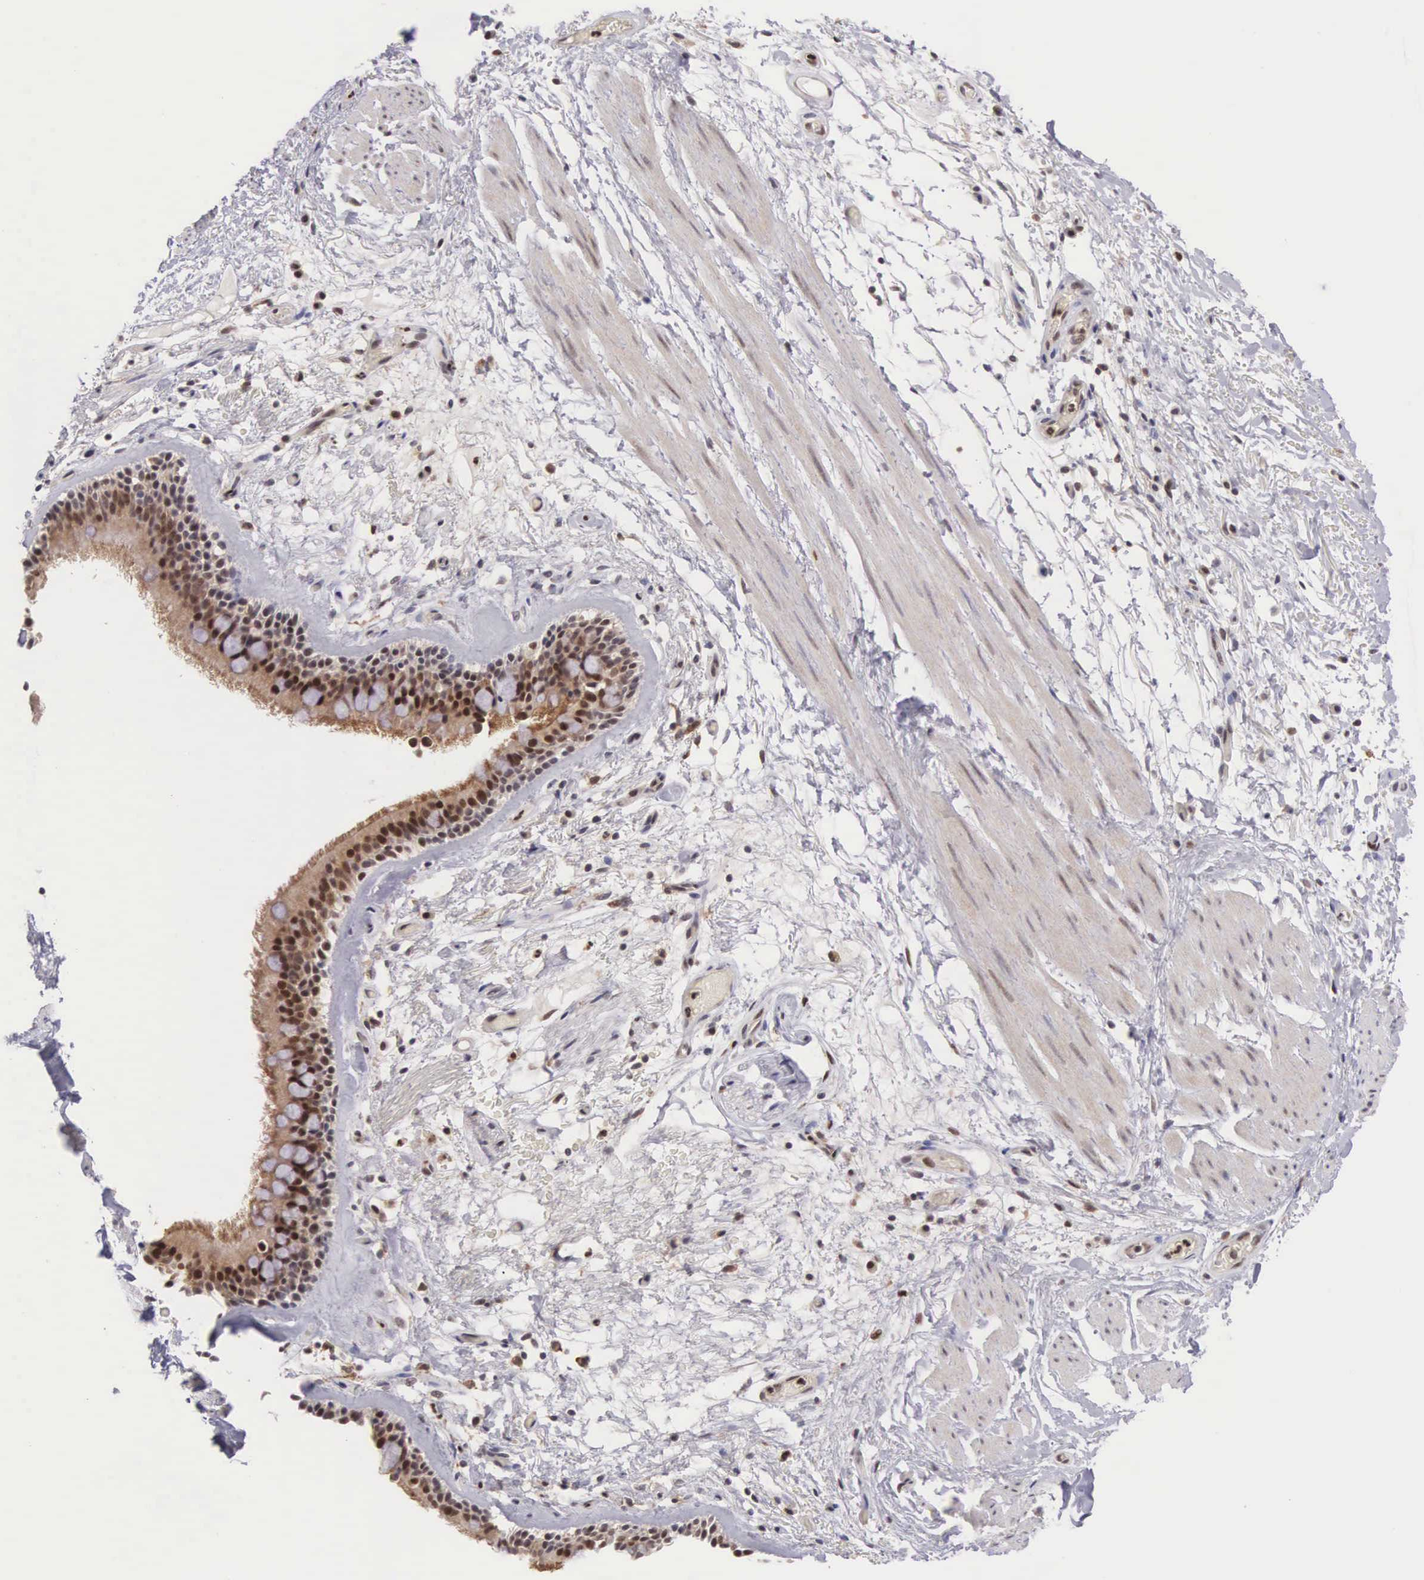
{"staining": {"intensity": "strong", "quantity": ">75%", "location": "cytoplasmic/membranous,nuclear"}, "tissue": "bronchus", "cell_type": "Respiratory epithelial cells", "image_type": "normal", "snomed": [{"axis": "morphology", "description": "Normal tissue, NOS"}, {"axis": "topography", "description": "Cartilage tissue"}], "caption": "Immunohistochemical staining of normal human bronchus displays >75% levels of strong cytoplasmic/membranous,nuclear protein expression in approximately >75% of respiratory epithelial cells. The protein is stained brown, and the nuclei are stained in blue (DAB IHC with brightfield microscopy, high magnification).", "gene": "GRK3", "patient": {"sex": "female", "age": 63}}